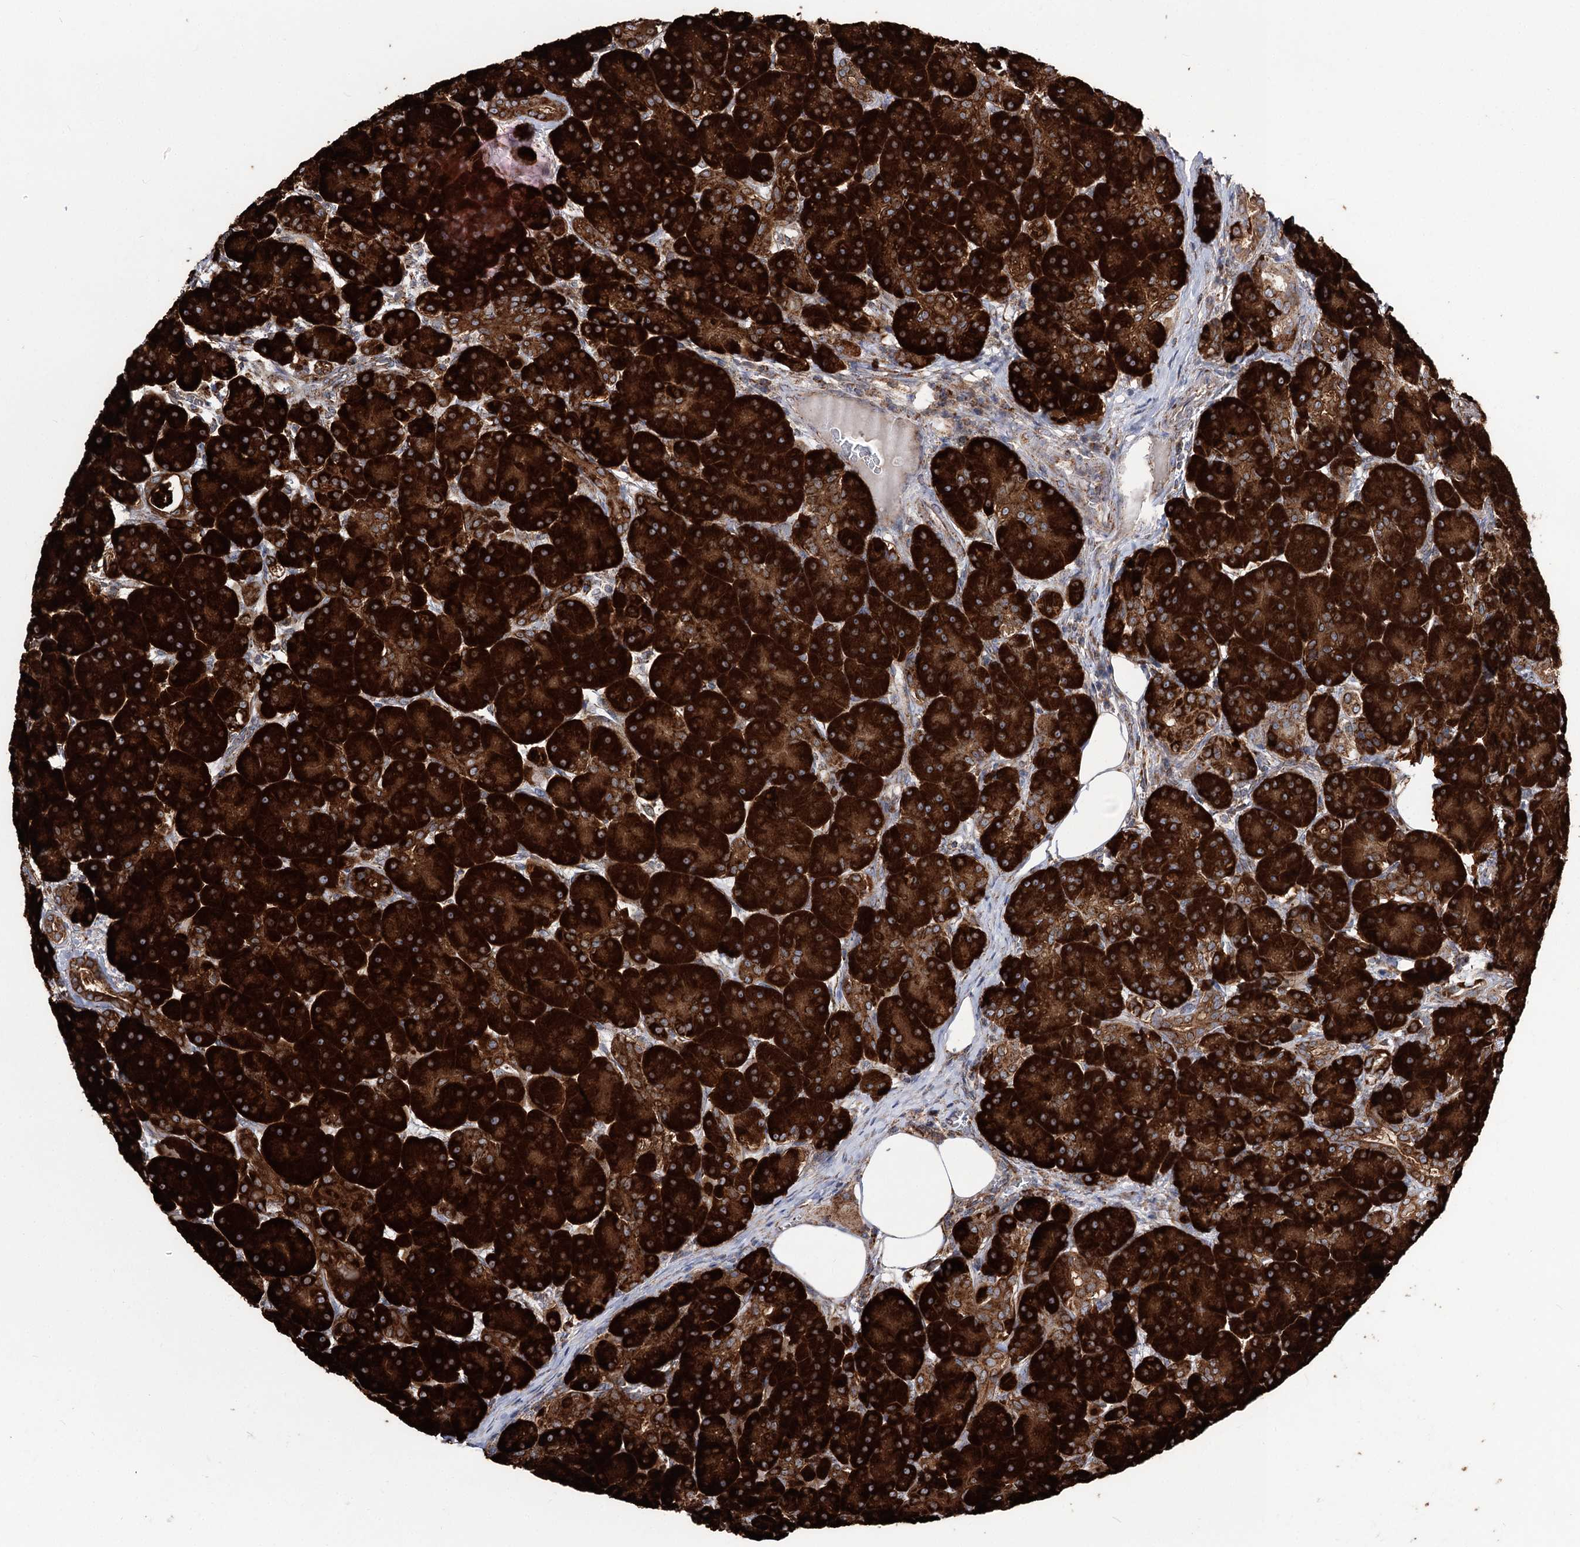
{"staining": {"intensity": "strong", "quantity": ">75%", "location": "cytoplasmic/membranous"}, "tissue": "pancreas", "cell_type": "Exocrine glandular cells", "image_type": "normal", "snomed": [{"axis": "morphology", "description": "Normal tissue, NOS"}, {"axis": "topography", "description": "Pancreas"}], "caption": "Immunohistochemistry photomicrograph of normal pancreas stained for a protein (brown), which reveals high levels of strong cytoplasmic/membranous positivity in approximately >75% of exocrine glandular cells.", "gene": "MSANTD2", "patient": {"sex": "male", "age": 63}}